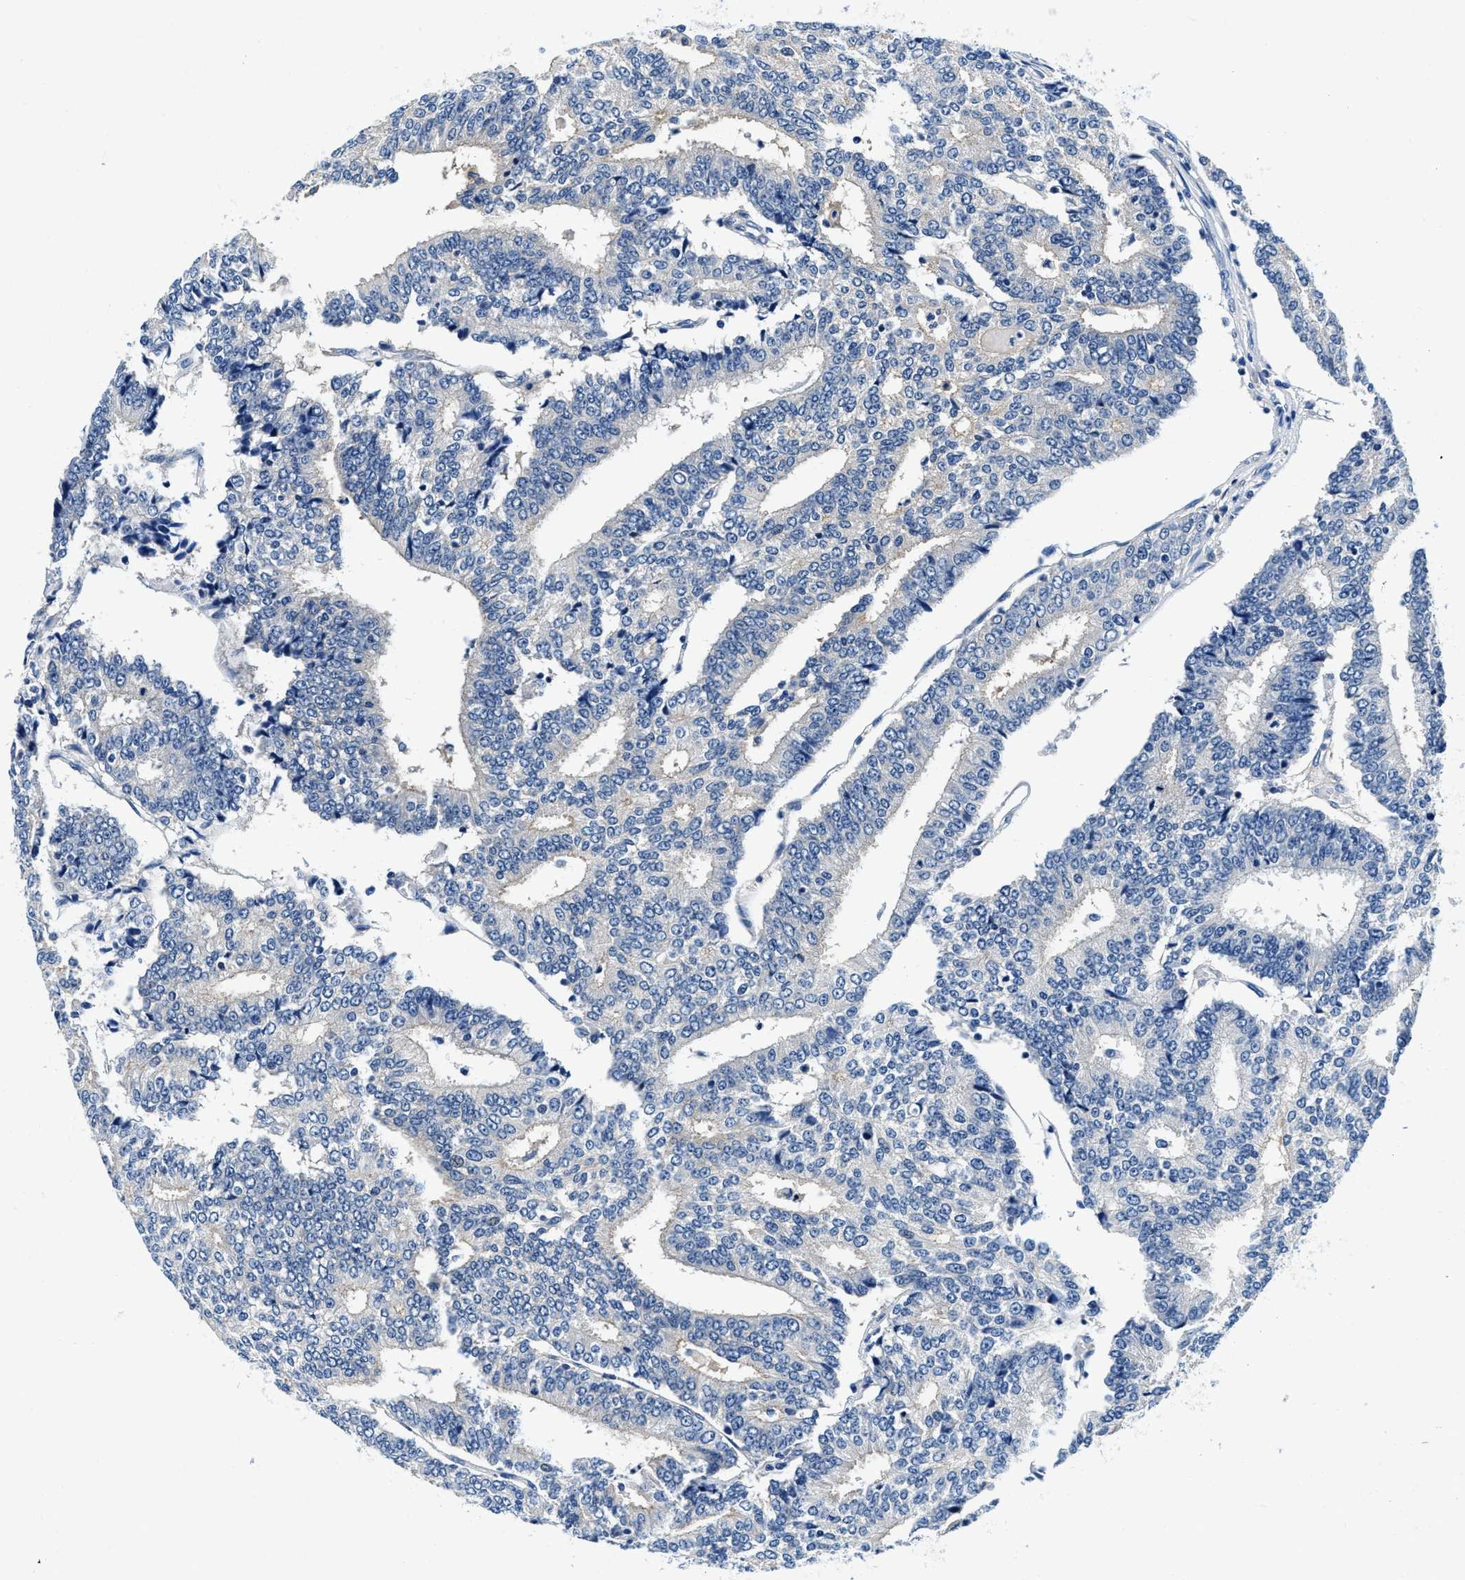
{"staining": {"intensity": "negative", "quantity": "none", "location": "none"}, "tissue": "prostate cancer", "cell_type": "Tumor cells", "image_type": "cancer", "snomed": [{"axis": "morphology", "description": "Normal tissue, NOS"}, {"axis": "morphology", "description": "Adenocarcinoma, High grade"}, {"axis": "topography", "description": "Prostate"}, {"axis": "topography", "description": "Seminal veicle"}], "caption": "Prostate cancer (high-grade adenocarcinoma) was stained to show a protein in brown. There is no significant expression in tumor cells.", "gene": "ZFAND3", "patient": {"sex": "male", "age": 55}}